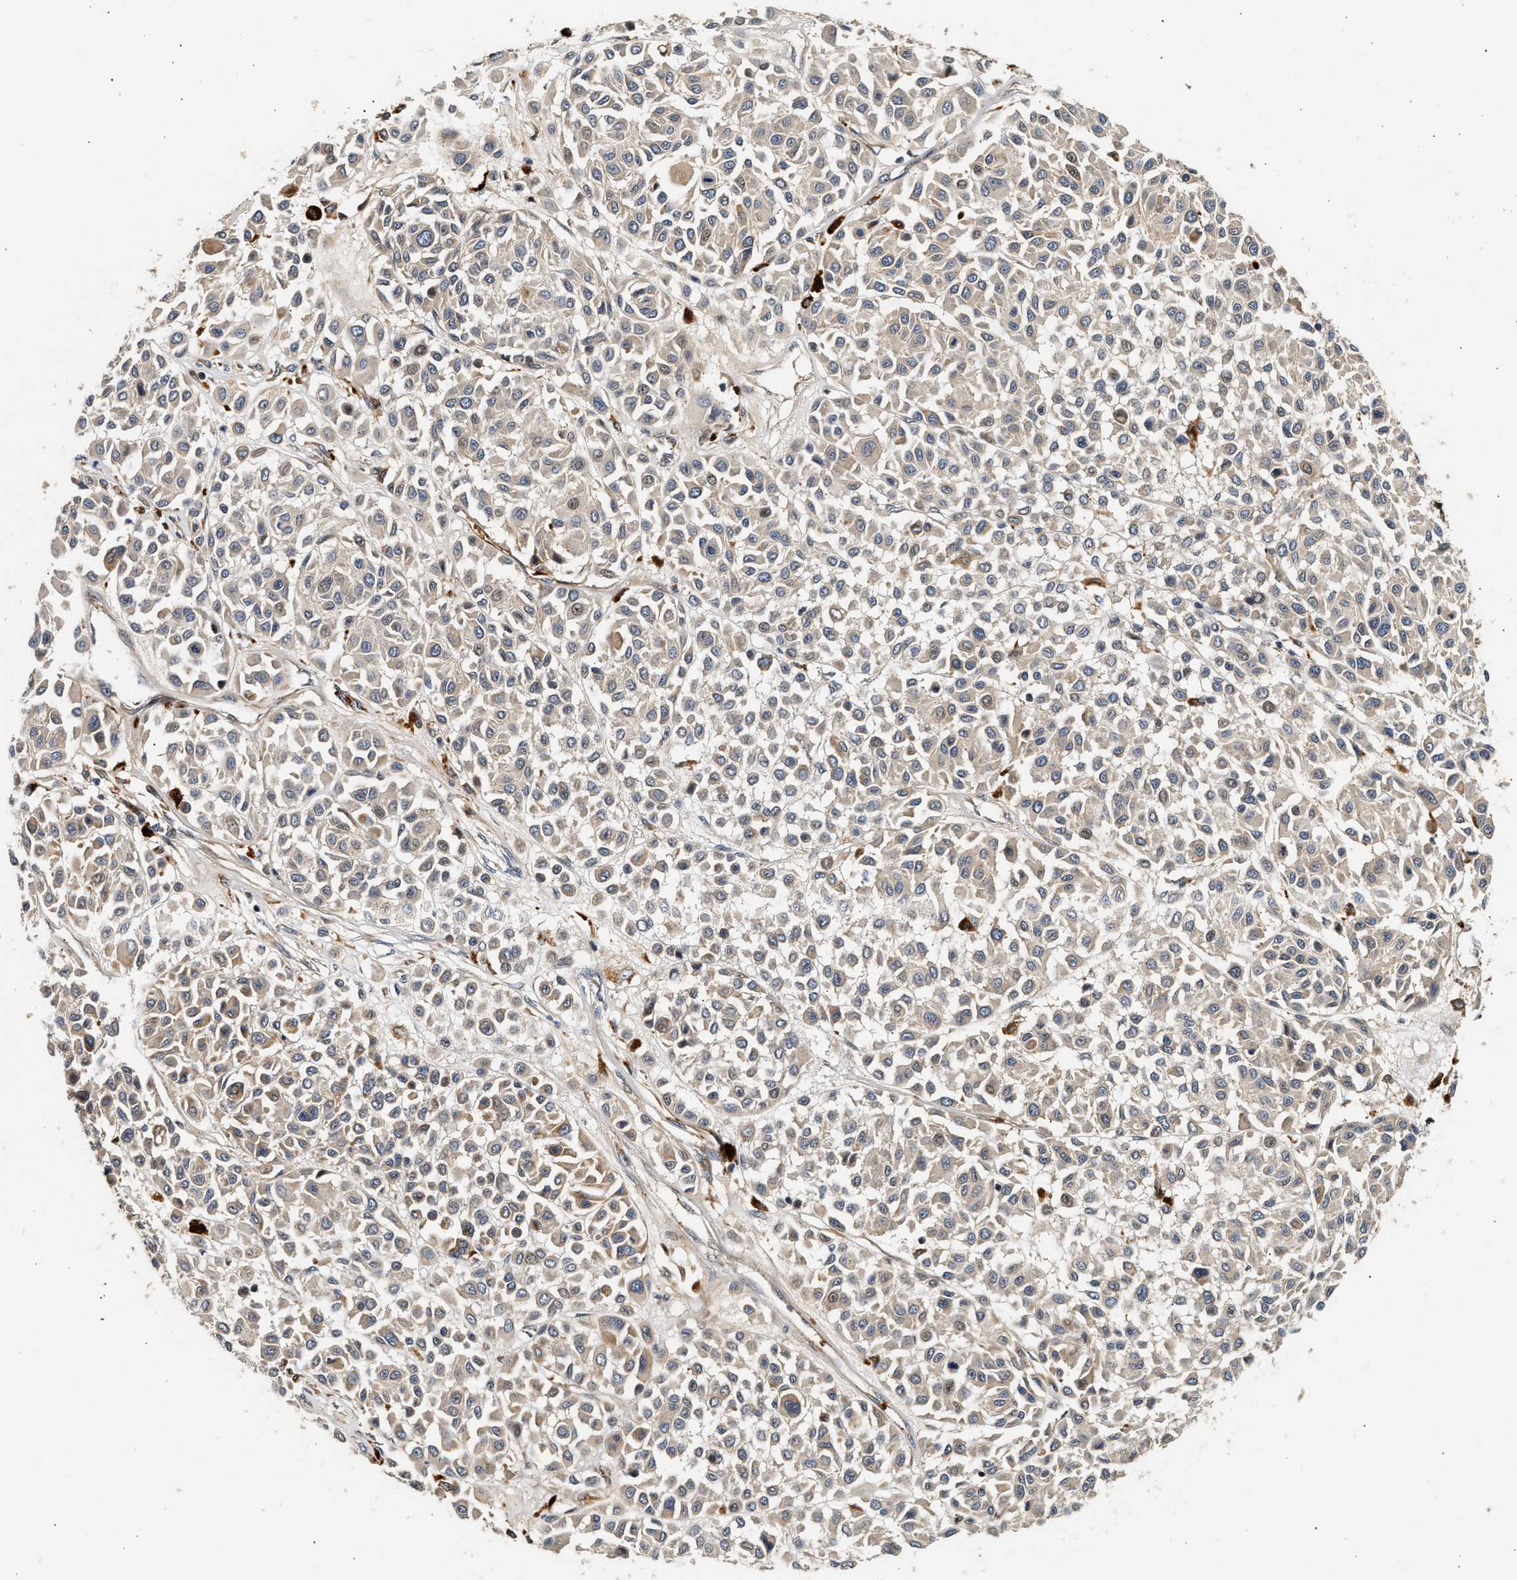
{"staining": {"intensity": "weak", "quantity": "<25%", "location": "cytoplasmic/membranous"}, "tissue": "melanoma", "cell_type": "Tumor cells", "image_type": "cancer", "snomed": [{"axis": "morphology", "description": "Malignant melanoma, Metastatic site"}, {"axis": "topography", "description": "Soft tissue"}], "caption": "IHC of malignant melanoma (metastatic site) demonstrates no positivity in tumor cells.", "gene": "PLD3", "patient": {"sex": "male", "age": 41}}